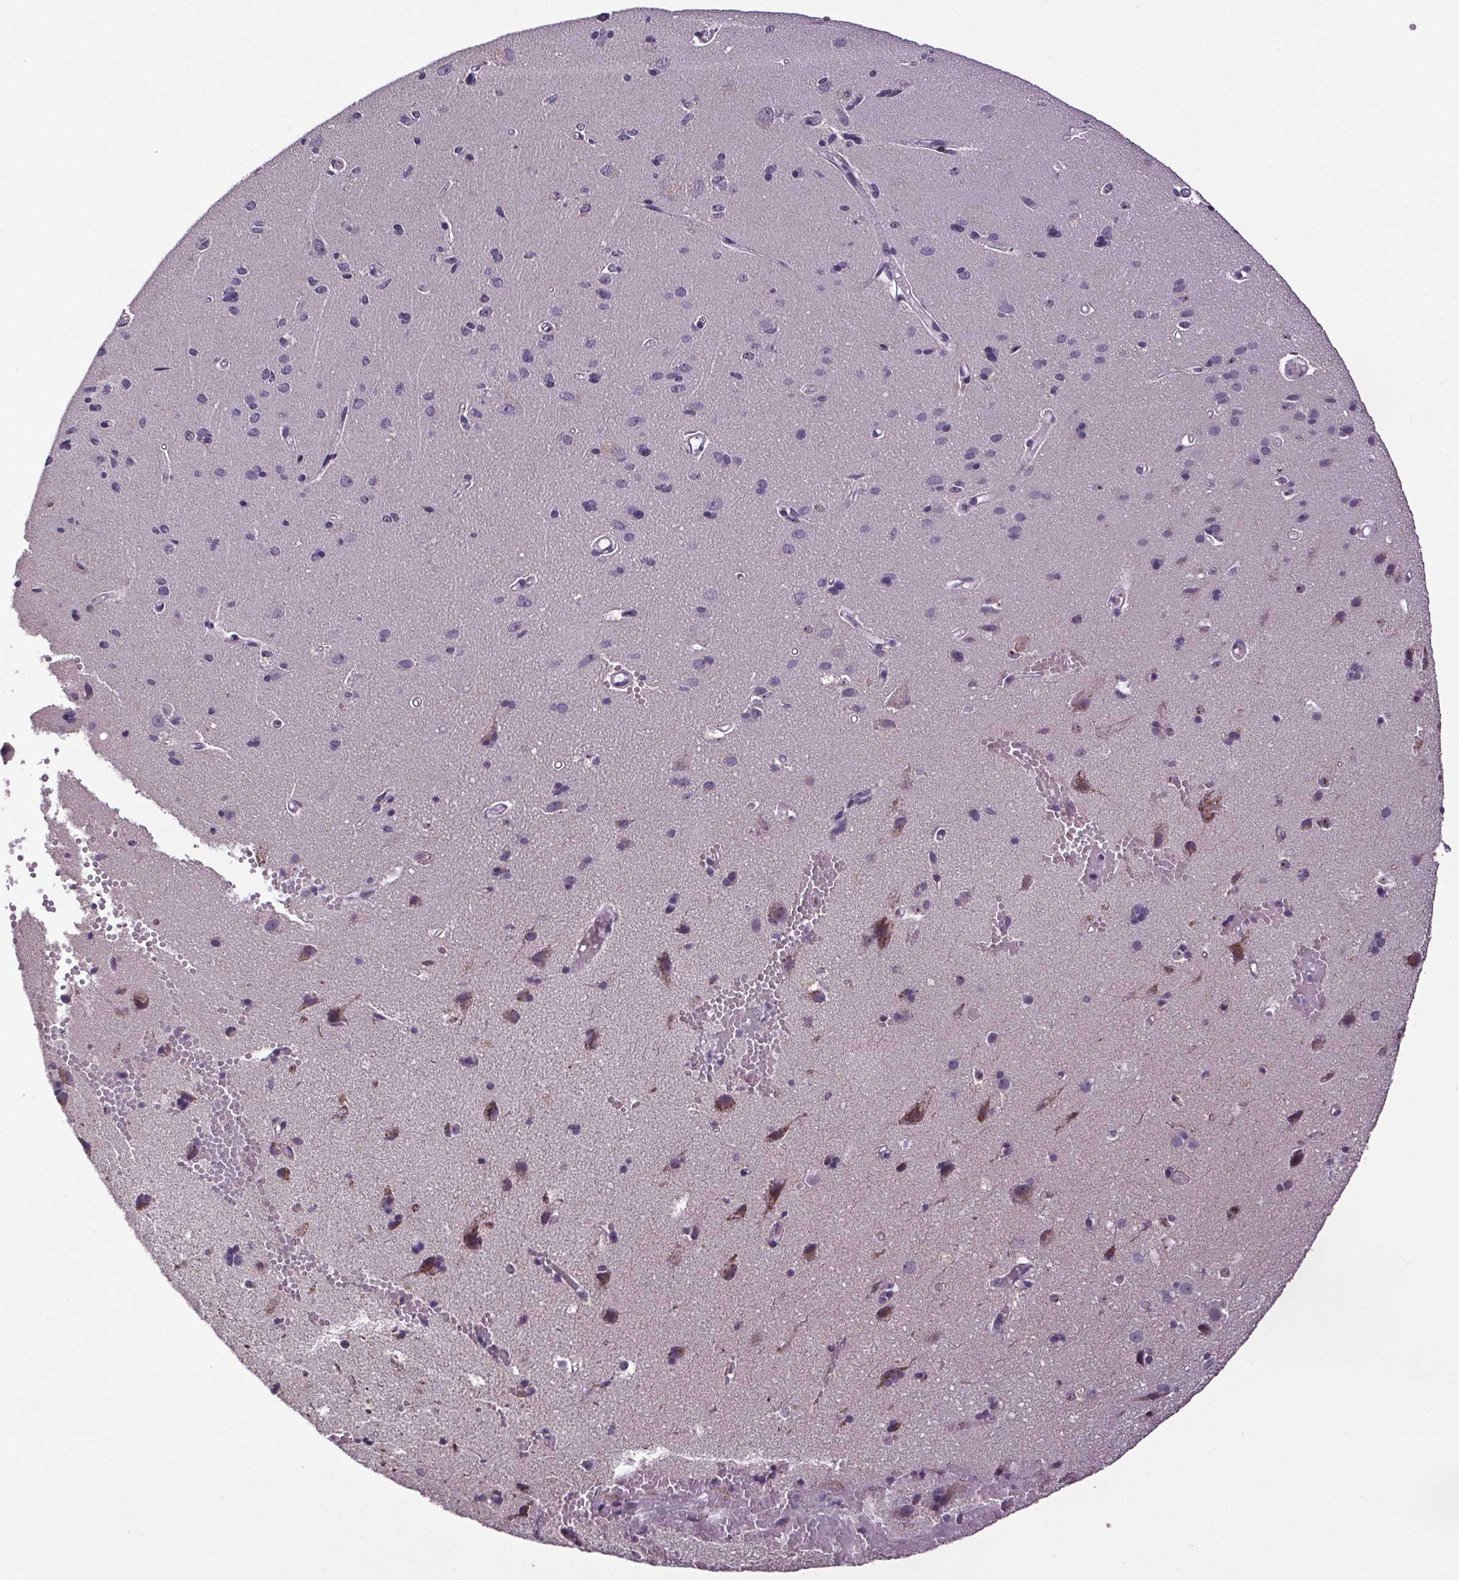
{"staining": {"intensity": "negative", "quantity": "none", "location": "none"}, "tissue": "cerebral cortex", "cell_type": "Endothelial cells", "image_type": "normal", "snomed": [{"axis": "morphology", "description": "Normal tissue, NOS"}, {"axis": "morphology", "description": "Glioma, malignant, High grade"}, {"axis": "topography", "description": "Cerebral cortex"}], "caption": "This is a photomicrograph of immunohistochemistry (IHC) staining of benign cerebral cortex, which shows no staining in endothelial cells.", "gene": "ATMIN", "patient": {"sex": "male", "age": 71}}